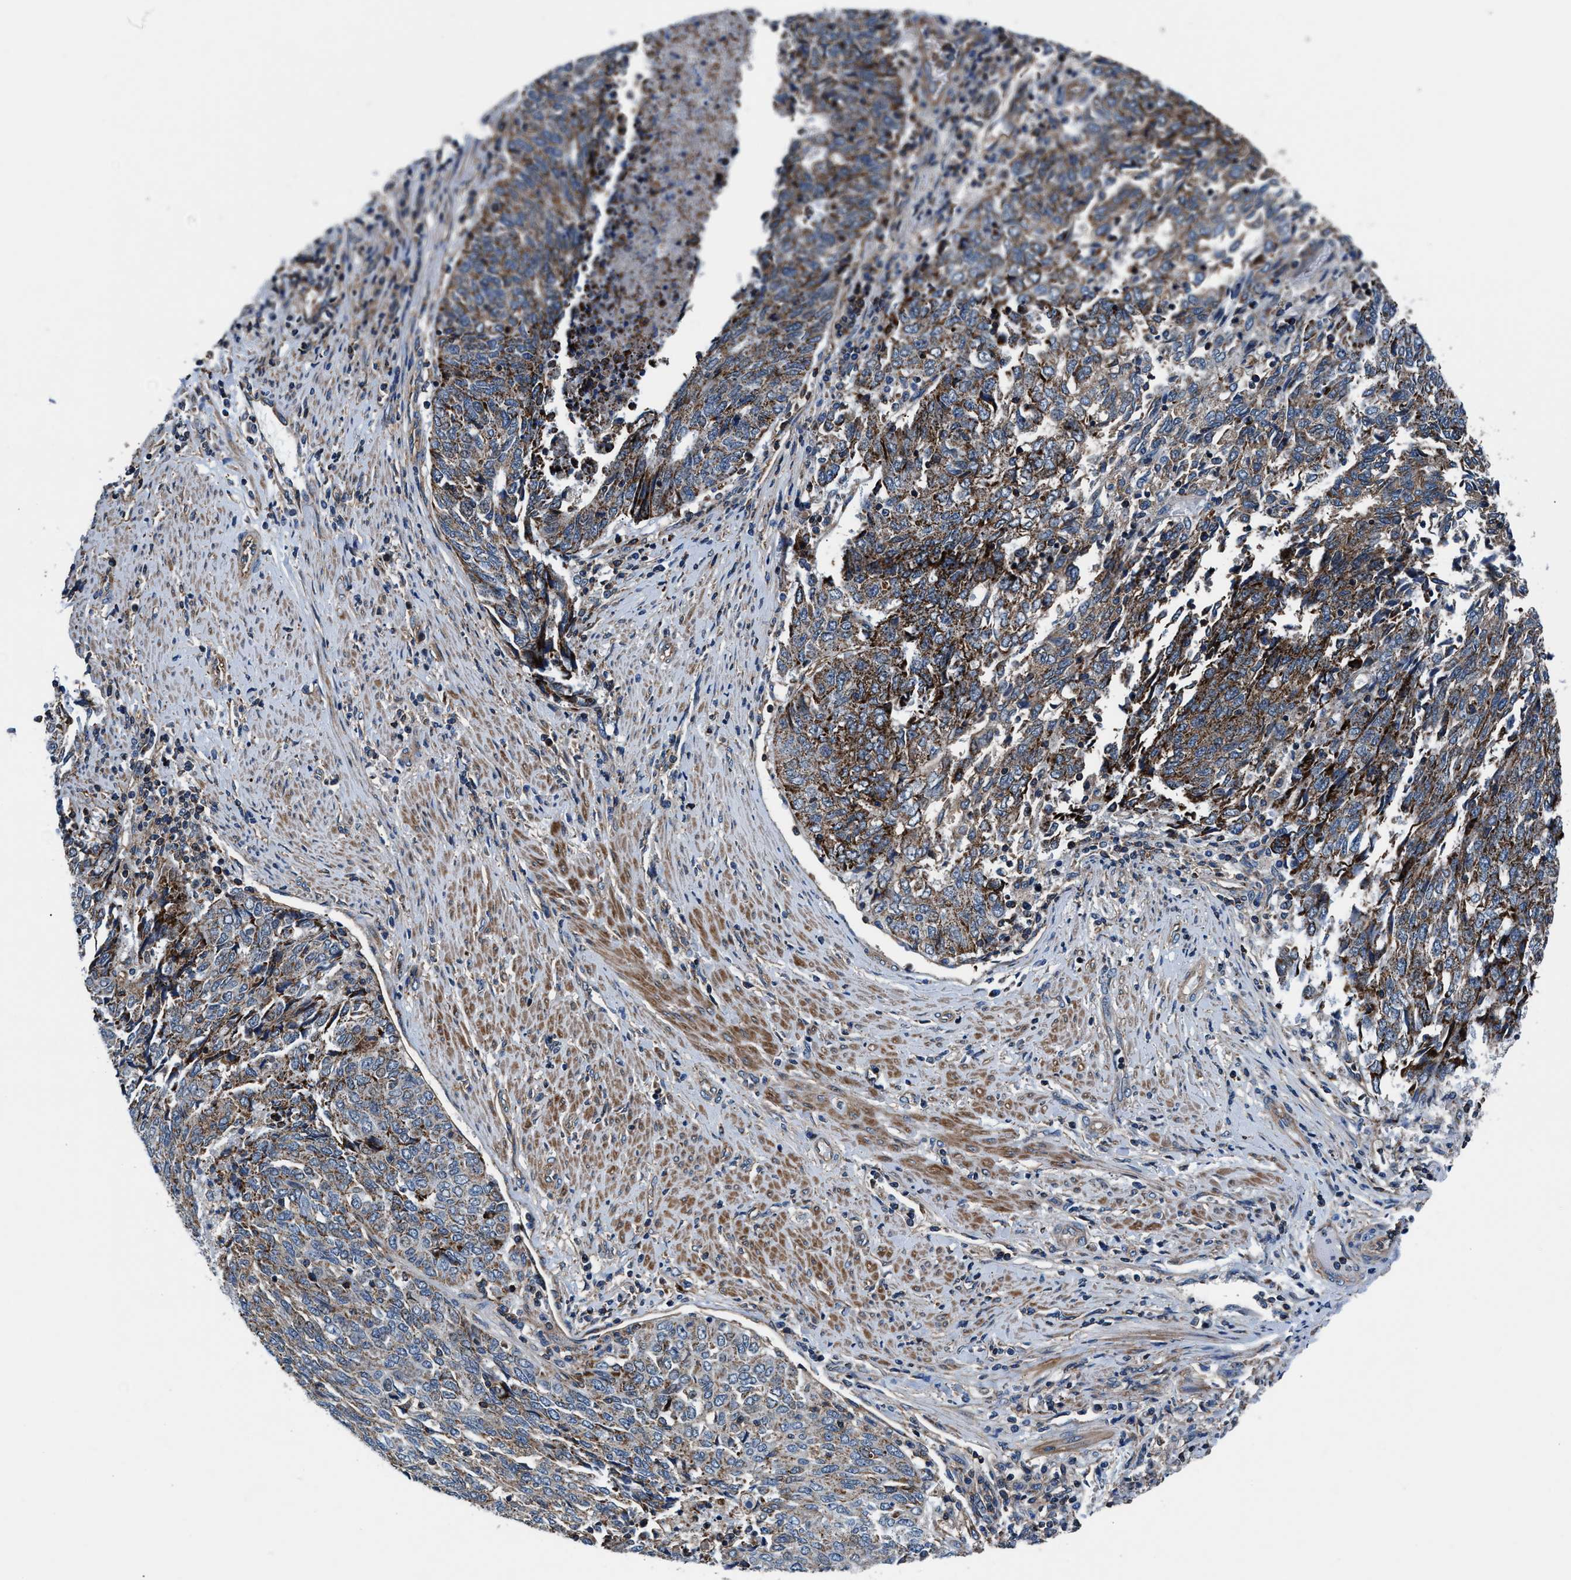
{"staining": {"intensity": "strong", "quantity": "25%-75%", "location": "cytoplasmic/membranous"}, "tissue": "endometrial cancer", "cell_type": "Tumor cells", "image_type": "cancer", "snomed": [{"axis": "morphology", "description": "Adenocarcinoma, NOS"}, {"axis": "topography", "description": "Endometrium"}], "caption": "This micrograph displays endometrial cancer stained with immunohistochemistry (IHC) to label a protein in brown. The cytoplasmic/membranous of tumor cells show strong positivity for the protein. Nuclei are counter-stained blue.", "gene": "NKTR", "patient": {"sex": "female", "age": 80}}